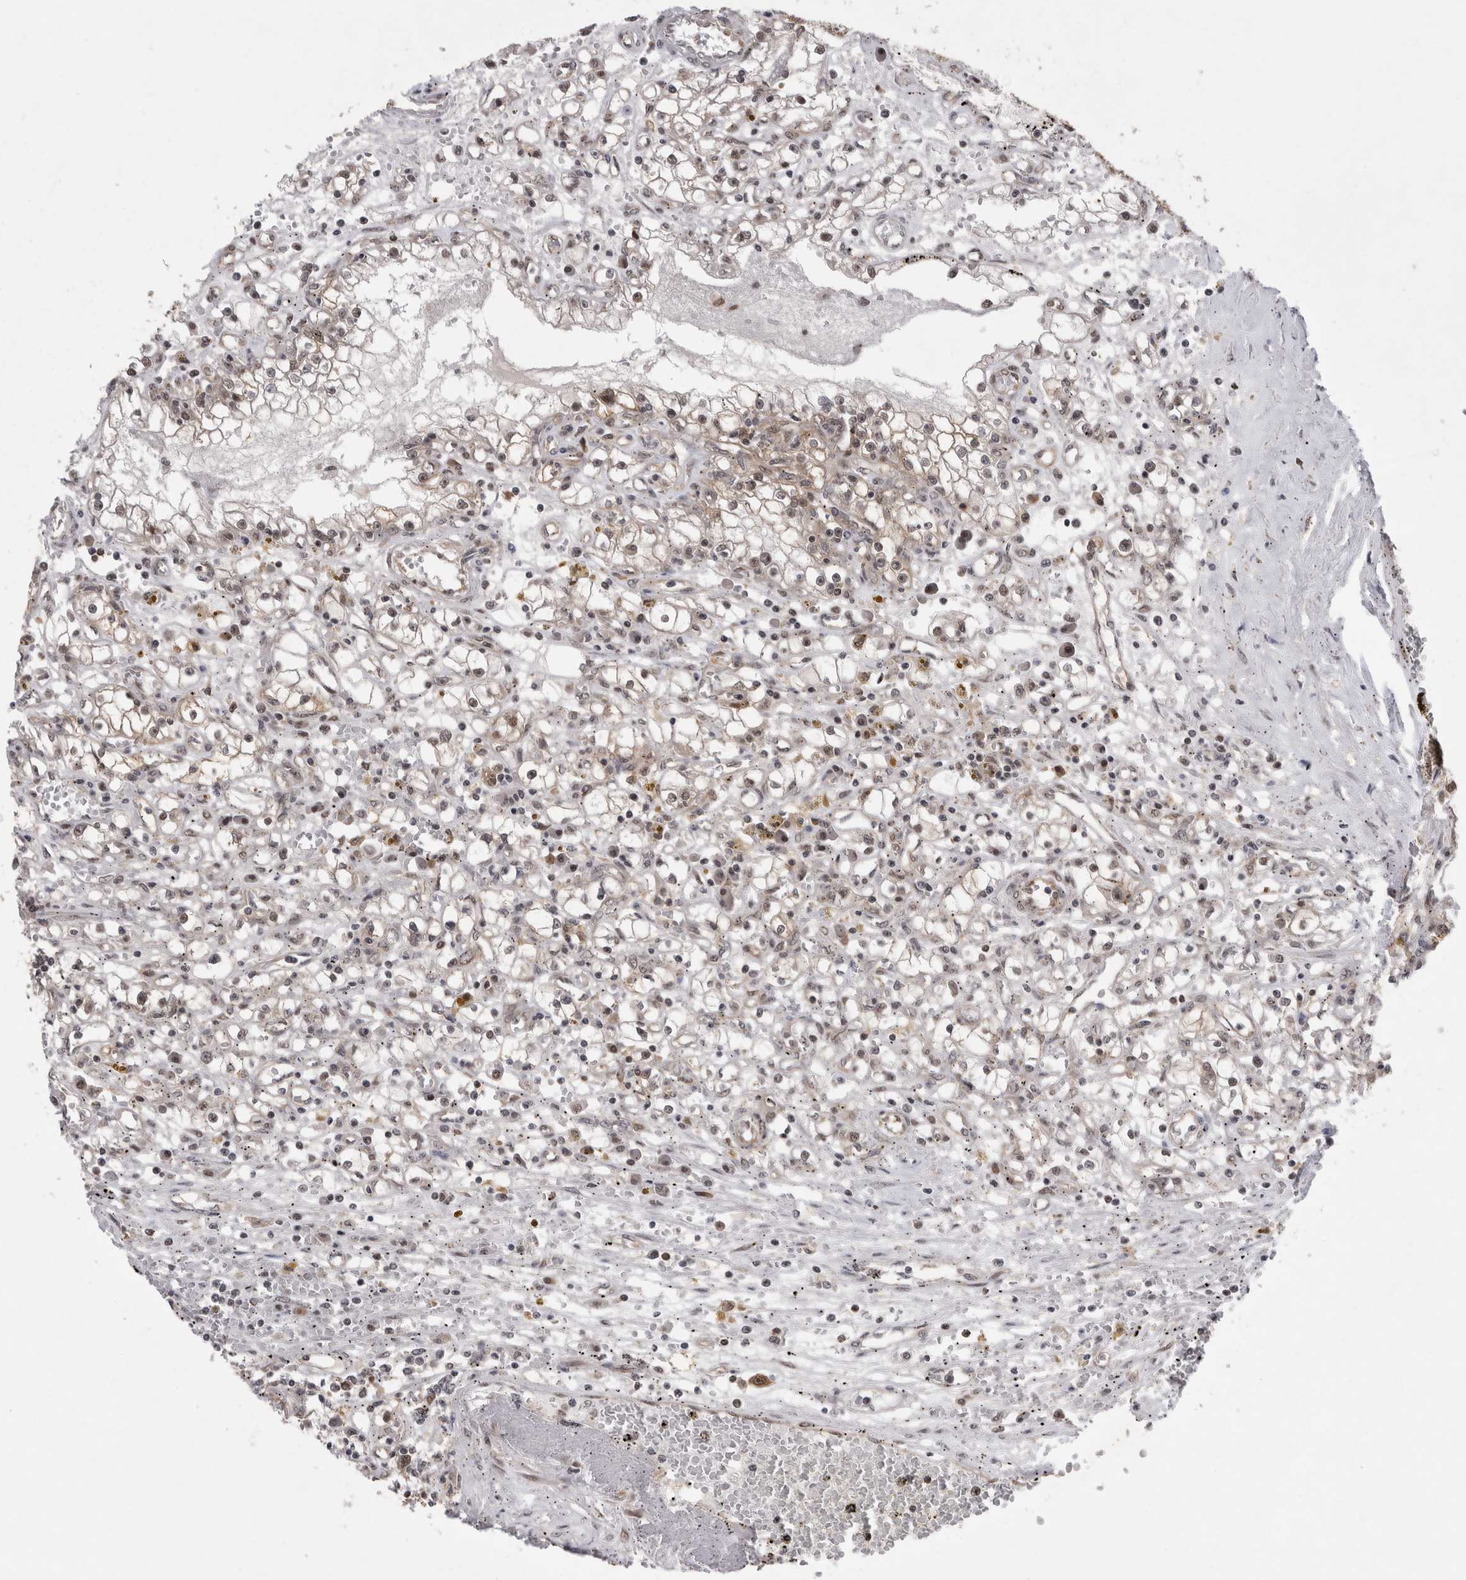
{"staining": {"intensity": "weak", "quantity": "25%-75%", "location": "nuclear"}, "tissue": "renal cancer", "cell_type": "Tumor cells", "image_type": "cancer", "snomed": [{"axis": "morphology", "description": "Adenocarcinoma, NOS"}, {"axis": "topography", "description": "Kidney"}], "caption": "Renal adenocarcinoma stained with DAB (3,3'-diaminobenzidine) IHC displays low levels of weak nuclear expression in approximately 25%-75% of tumor cells. (DAB (3,3'-diaminobenzidine) IHC, brown staining for protein, blue staining for nuclei).", "gene": "PSMB2", "patient": {"sex": "male", "age": 56}}